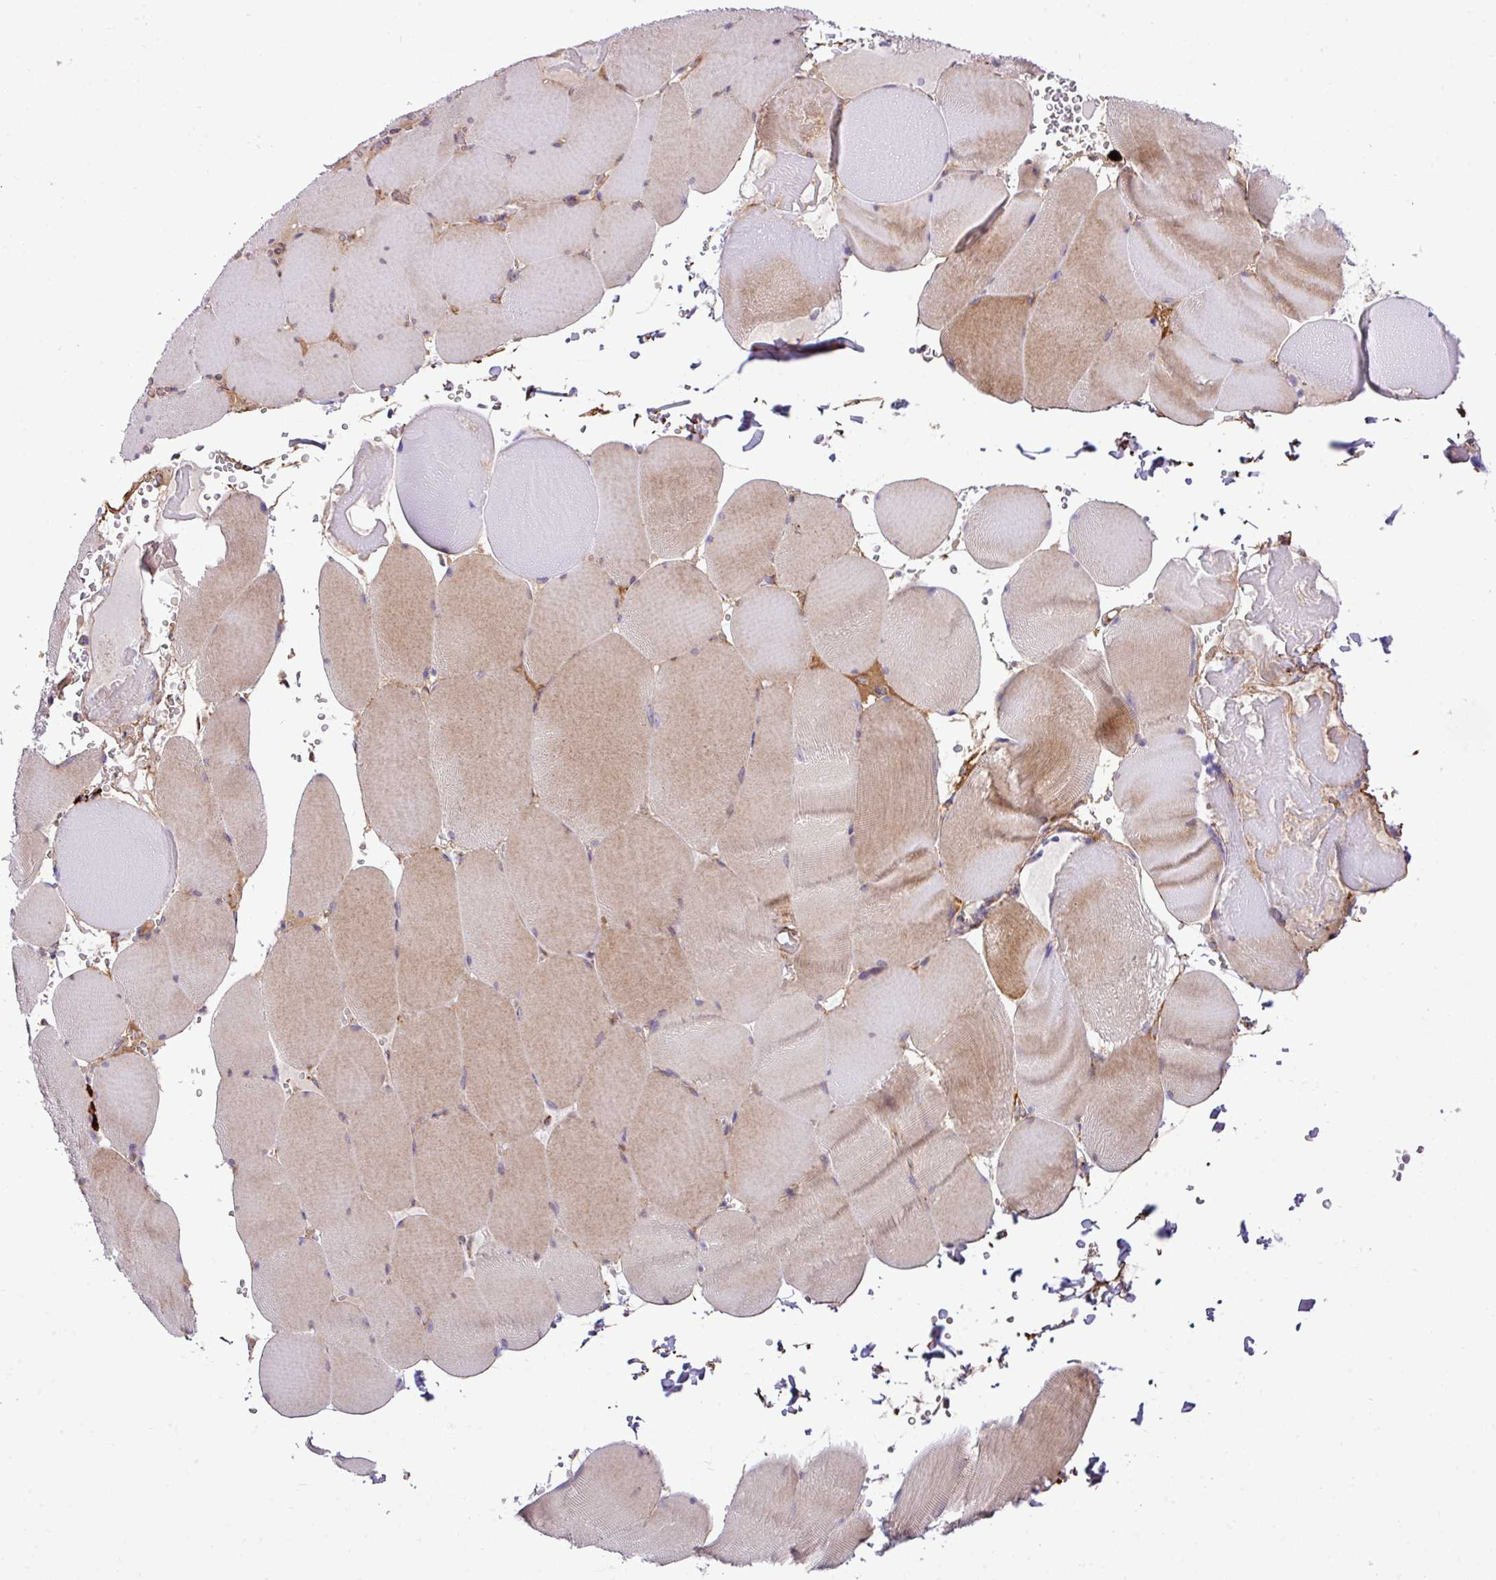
{"staining": {"intensity": "moderate", "quantity": ">75%", "location": "cytoplasmic/membranous"}, "tissue": "skeletal muscle", "cell_type": "Myocytes", "image_type": "normal", "snomed": [{"axis": "morphology", "description": "Normal tissue, NOS"}, {"axis": "topography", "description": "Skeletal muscle"}, {"axis": "topography", "description": "Head-Neck"}], "caption": "A photomicrograph showing moderate cytoplasmic/membranous positivity in approximately >75% of myocytes in unremarkable skeletal muscle, as visualized by brown immunohistochemical staining.", "gene": "ZNF569", "patient": {"sex": "male", "age": 66}}